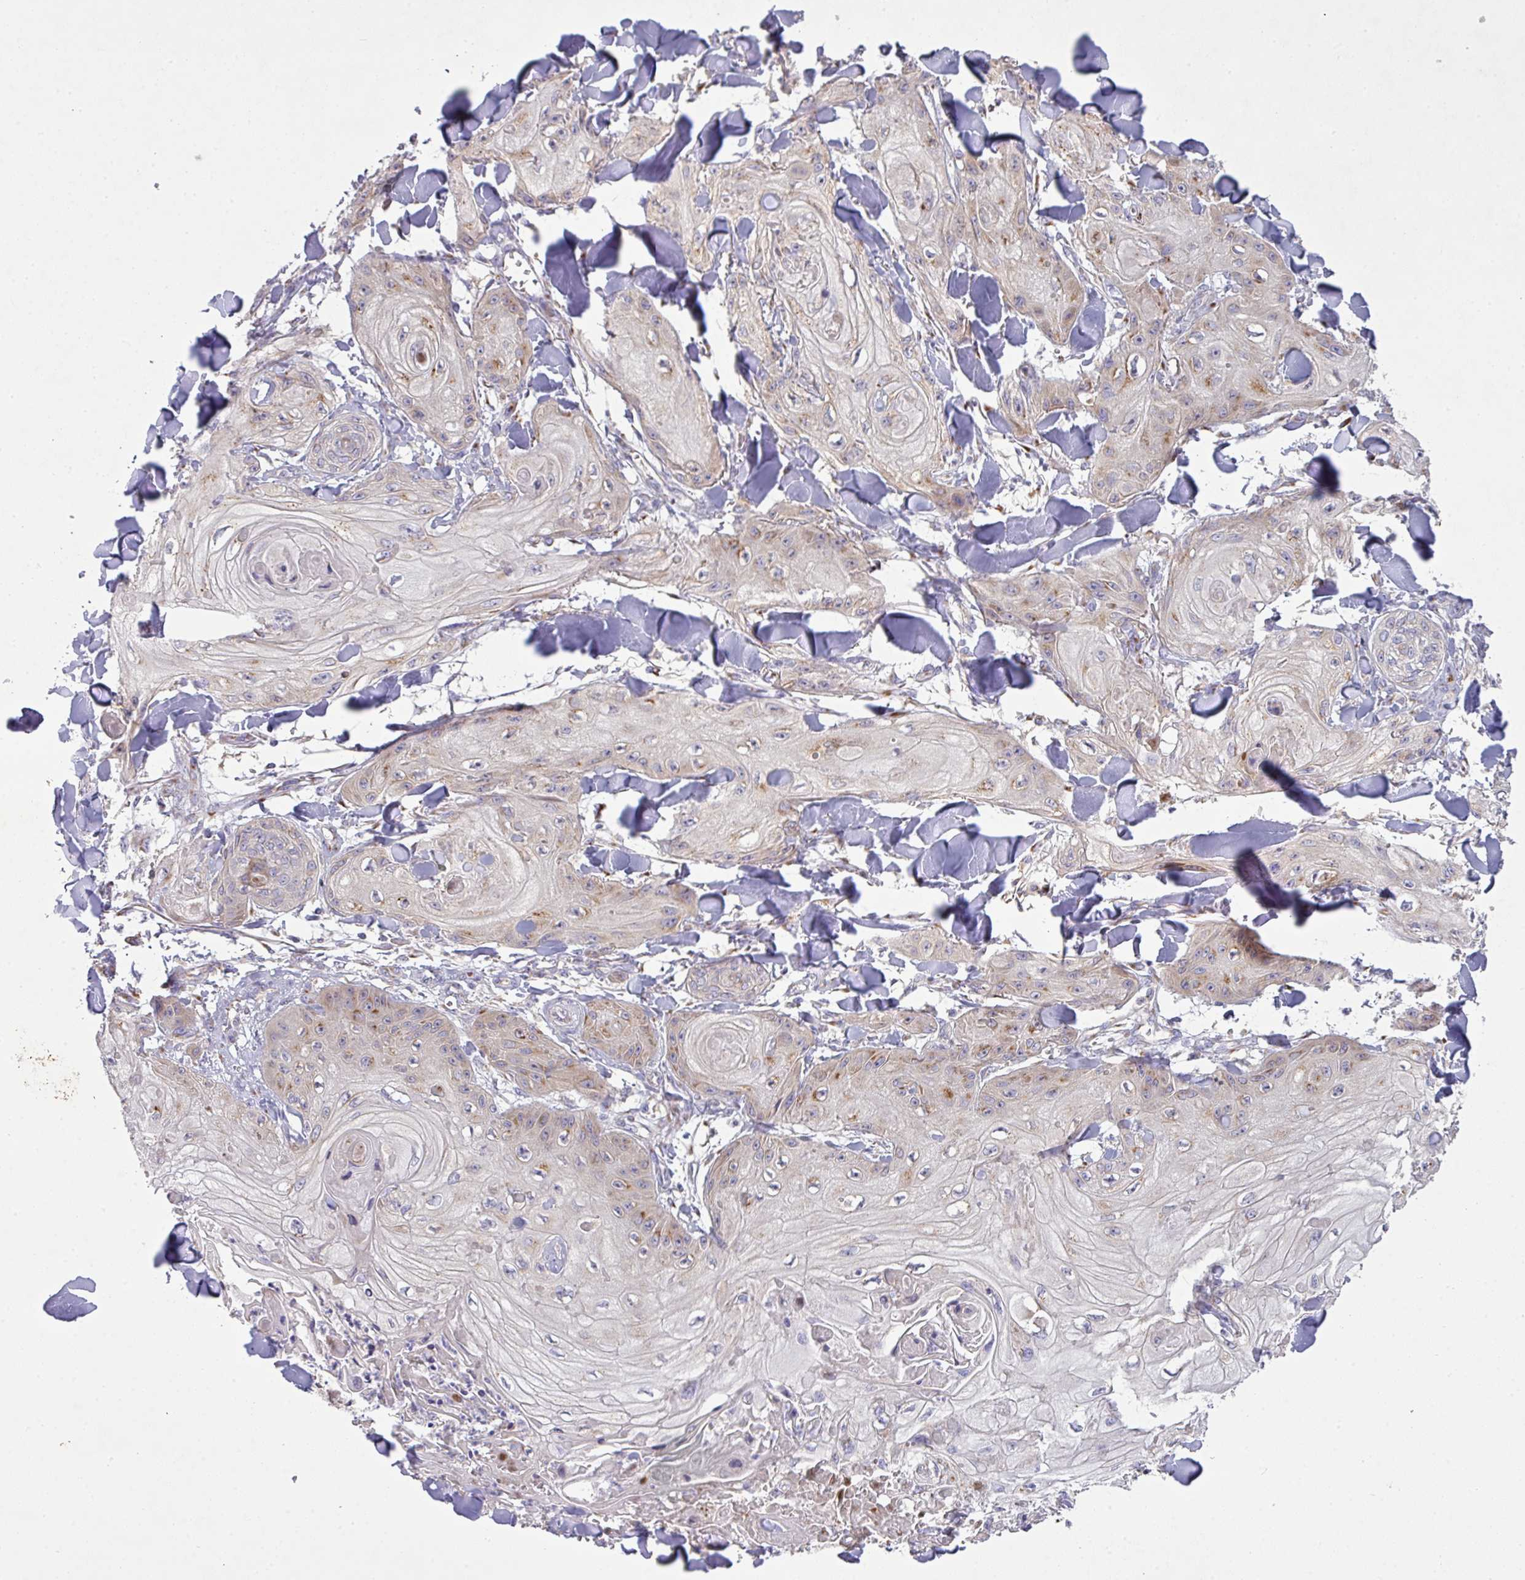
{"staining": {"intensity": "moderate", "quantity": "<25%", "location": "cytoplasmic/membranous"}, "tissue": "skin cancer", "cell_type": "Tumor cells", "image_type": "cancer", "snomed": [{"axis": "morphology", "description": "Squamous cell carcinoma, NOS"}, {"axis": "topography", "description": "Skin"}], "caption": "Brown immunohistochemical staining in human skin cancer shows moderate cytoplasmic/membranous expression in approximately <25% of tumor cells.", "gene": "VTI1A", "patient": {"sex": "male", "age": 74}}